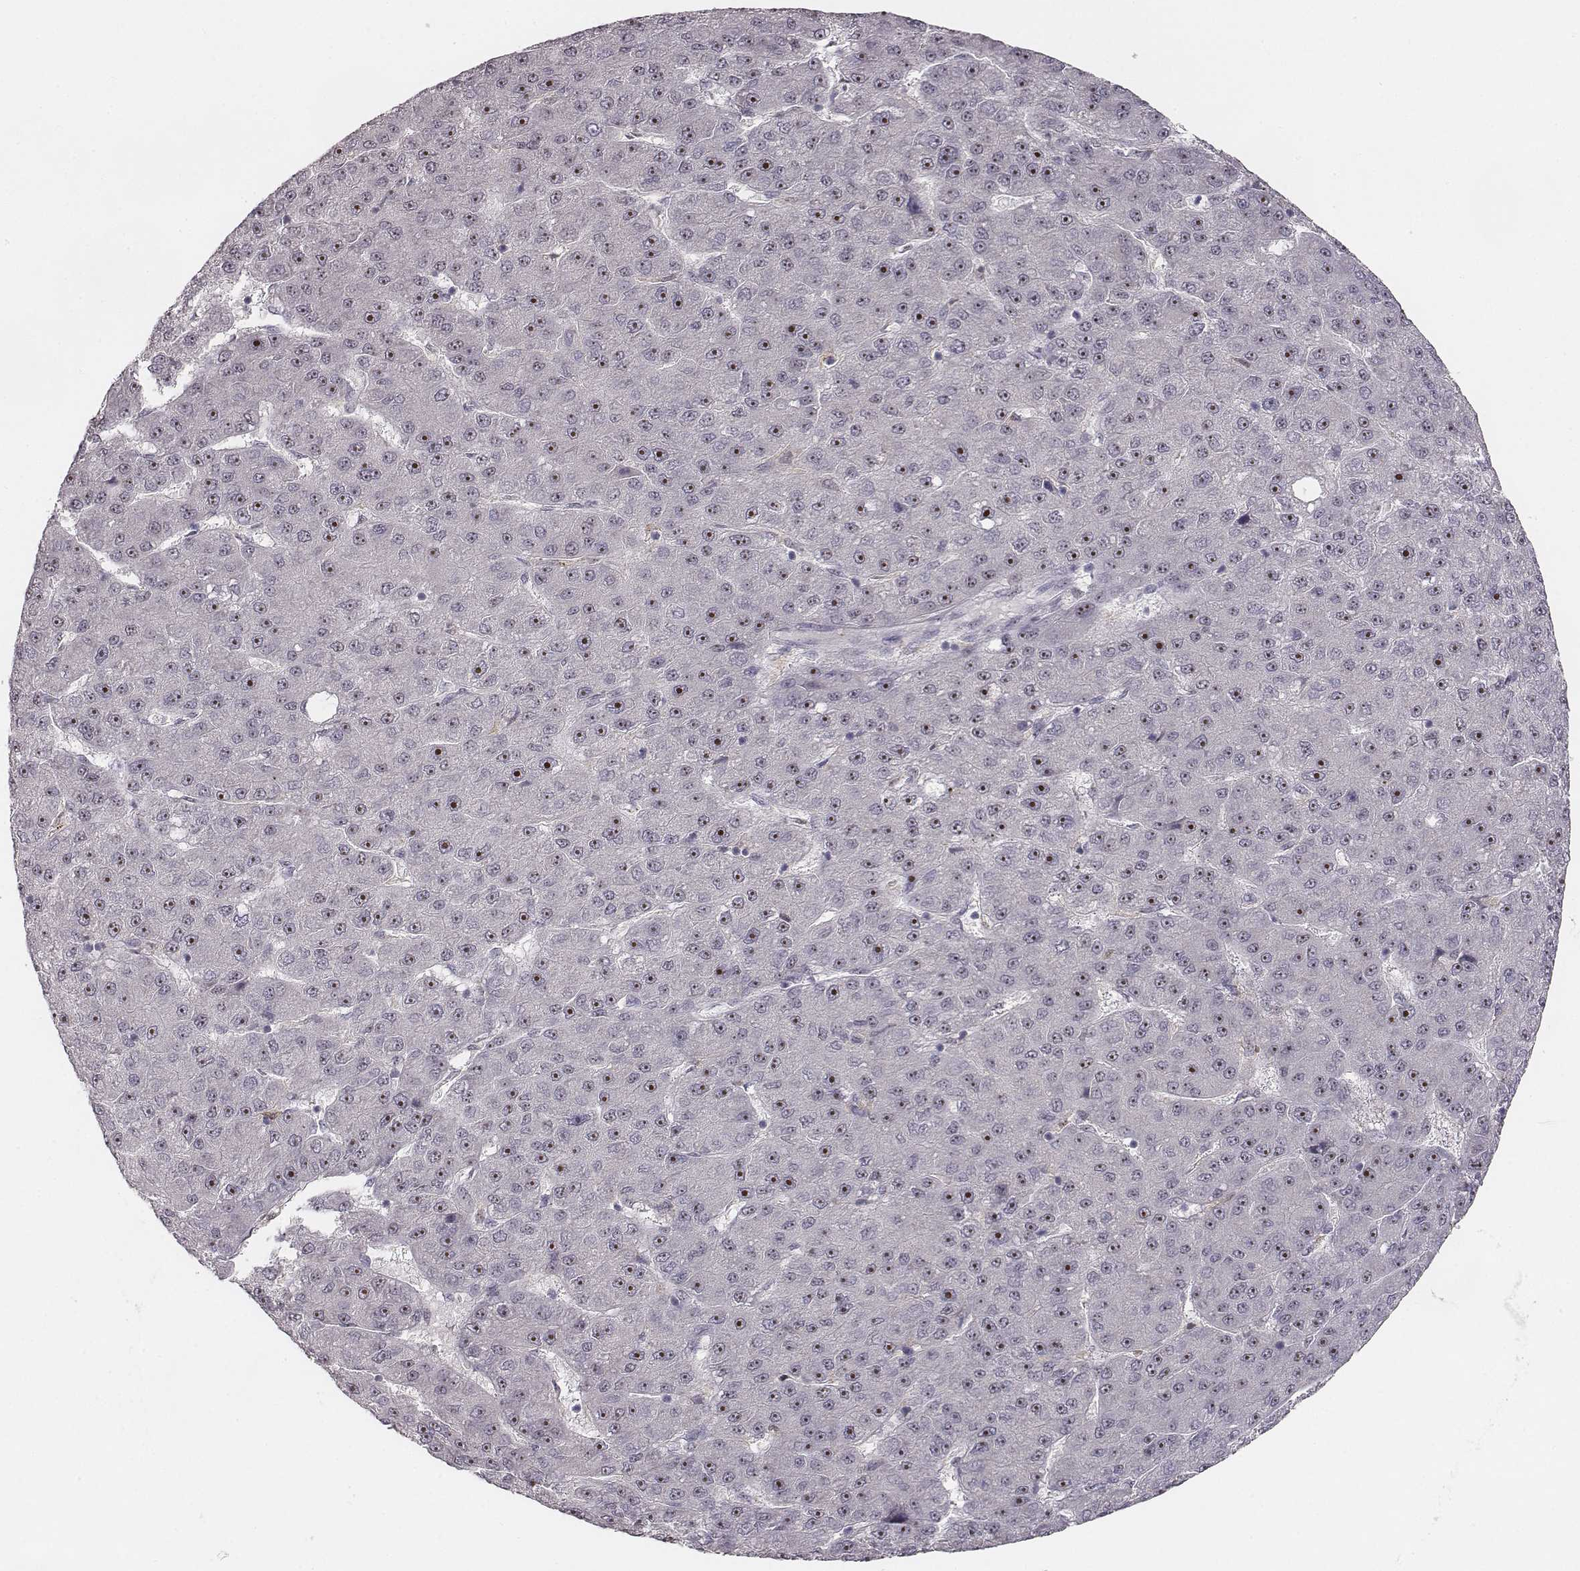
{"staining": {"intensity": "strong", "quantity": "25%-75%", "location": "nuclear"}, "tissue": "liver cancer", "cell_type": "Tumor cells", "image_type": "cancer", "snomed": [{"axis": "morphology", "description": "Carcinoma, Hepatocellular, NOS"}, {"axis": "topography", "description": "Liver"}], "caption": "Hepatocellular carcinoma (liver) stained with a brown dye demonstrates strong nuclear positive expression in approximately 25%-75% of tumor cells.", "gene": "NIFK", "patient": {"sex": "male", "age": 67}}